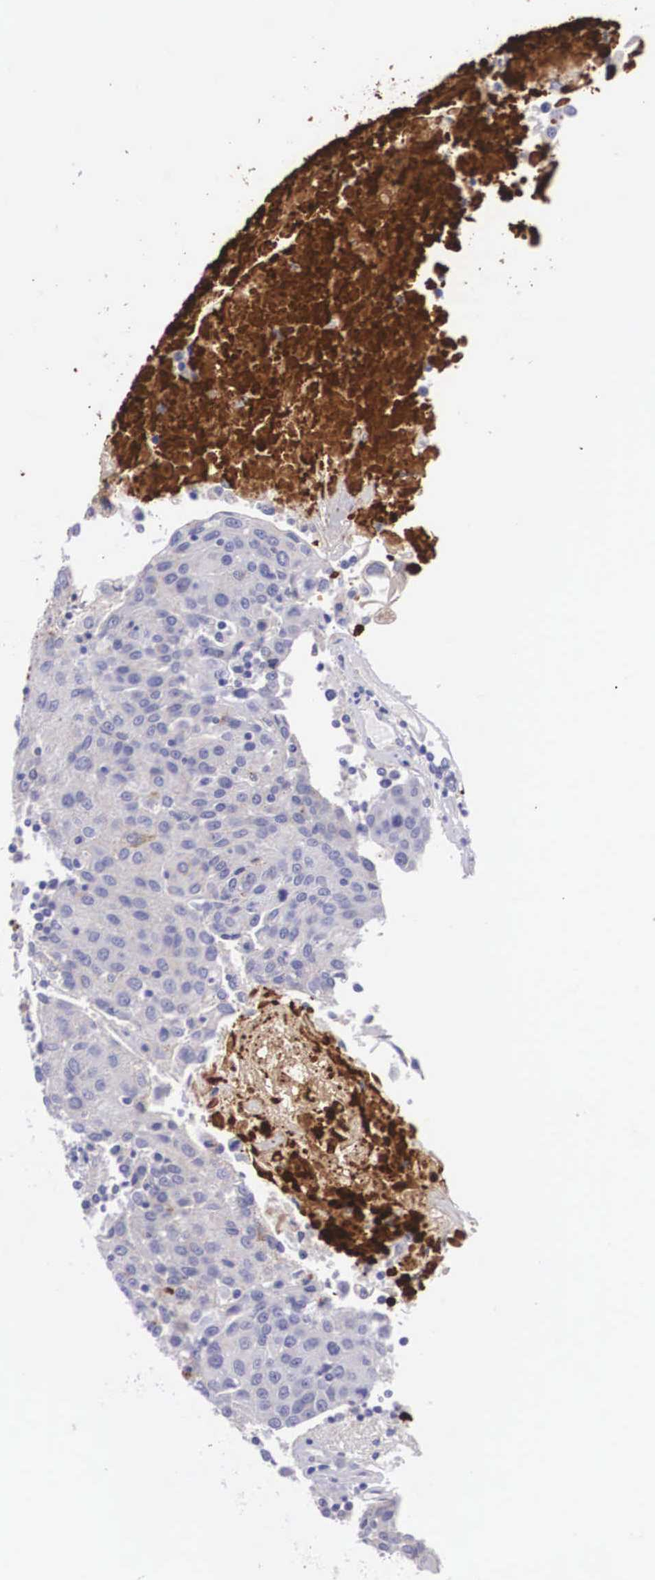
{"staining": {"intensity": "negative", "quantity": "none", "location": "none"}, "tissue": "urothelial cancer", "cell_type": "Tumor cells", "image_type": "cancer", "snomed": [{"axis": "morphology", "description": "Urothelial carcinoma, High grade"}, {"axis": "topography", "description": "Urinary bladder"}], "caption": "Photomicrograph shows no significant protein positivity in tumor cells of urothelial carcinoma (high-grade). Brightfield microscopy of immunohistochemistry stained with DAB (3,3'-diaminobenzidine) (brown) and hematoxylin (blue), captured at high magnification.", "gene": "CLU", "patient": {"sex": "female", "age": 85}}